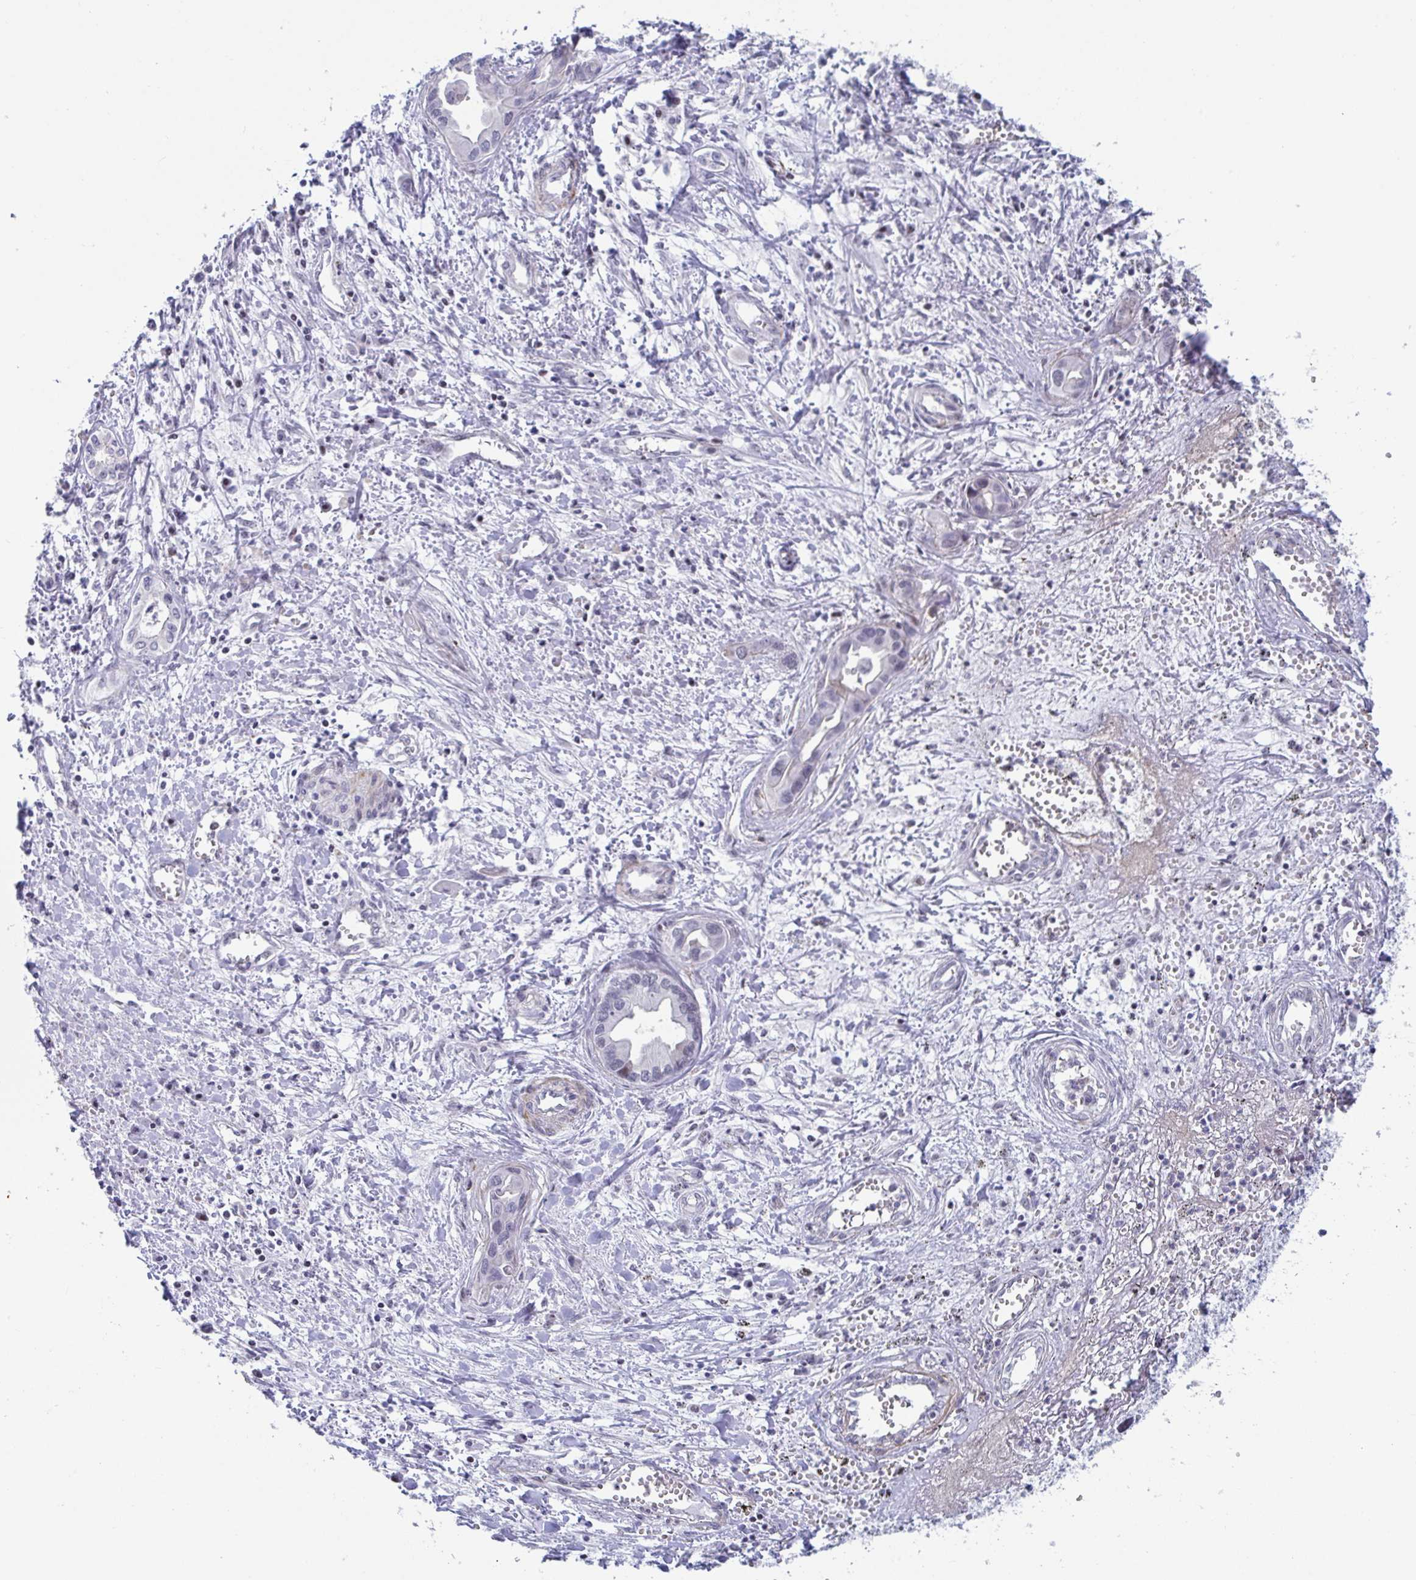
{"staining": {"intensity": "negative", "quantity": "none", "location": "none"}, "tissue": "liver cancer", "cell_type": "Tumor cells", "image_type": "cancer", "snomed": [{"axis": "morphology", "description": "Cholangiocarcinoma"}, {"axis": "topography", "description": "Liver"}], "caption": "IHC histopathology image of cholangiocarcinoma (liver) stained for a protein (brown), which displays no expression in tumor cells.", "gene": "WDR72", "patient": {"sex": "female", "age": 64}}